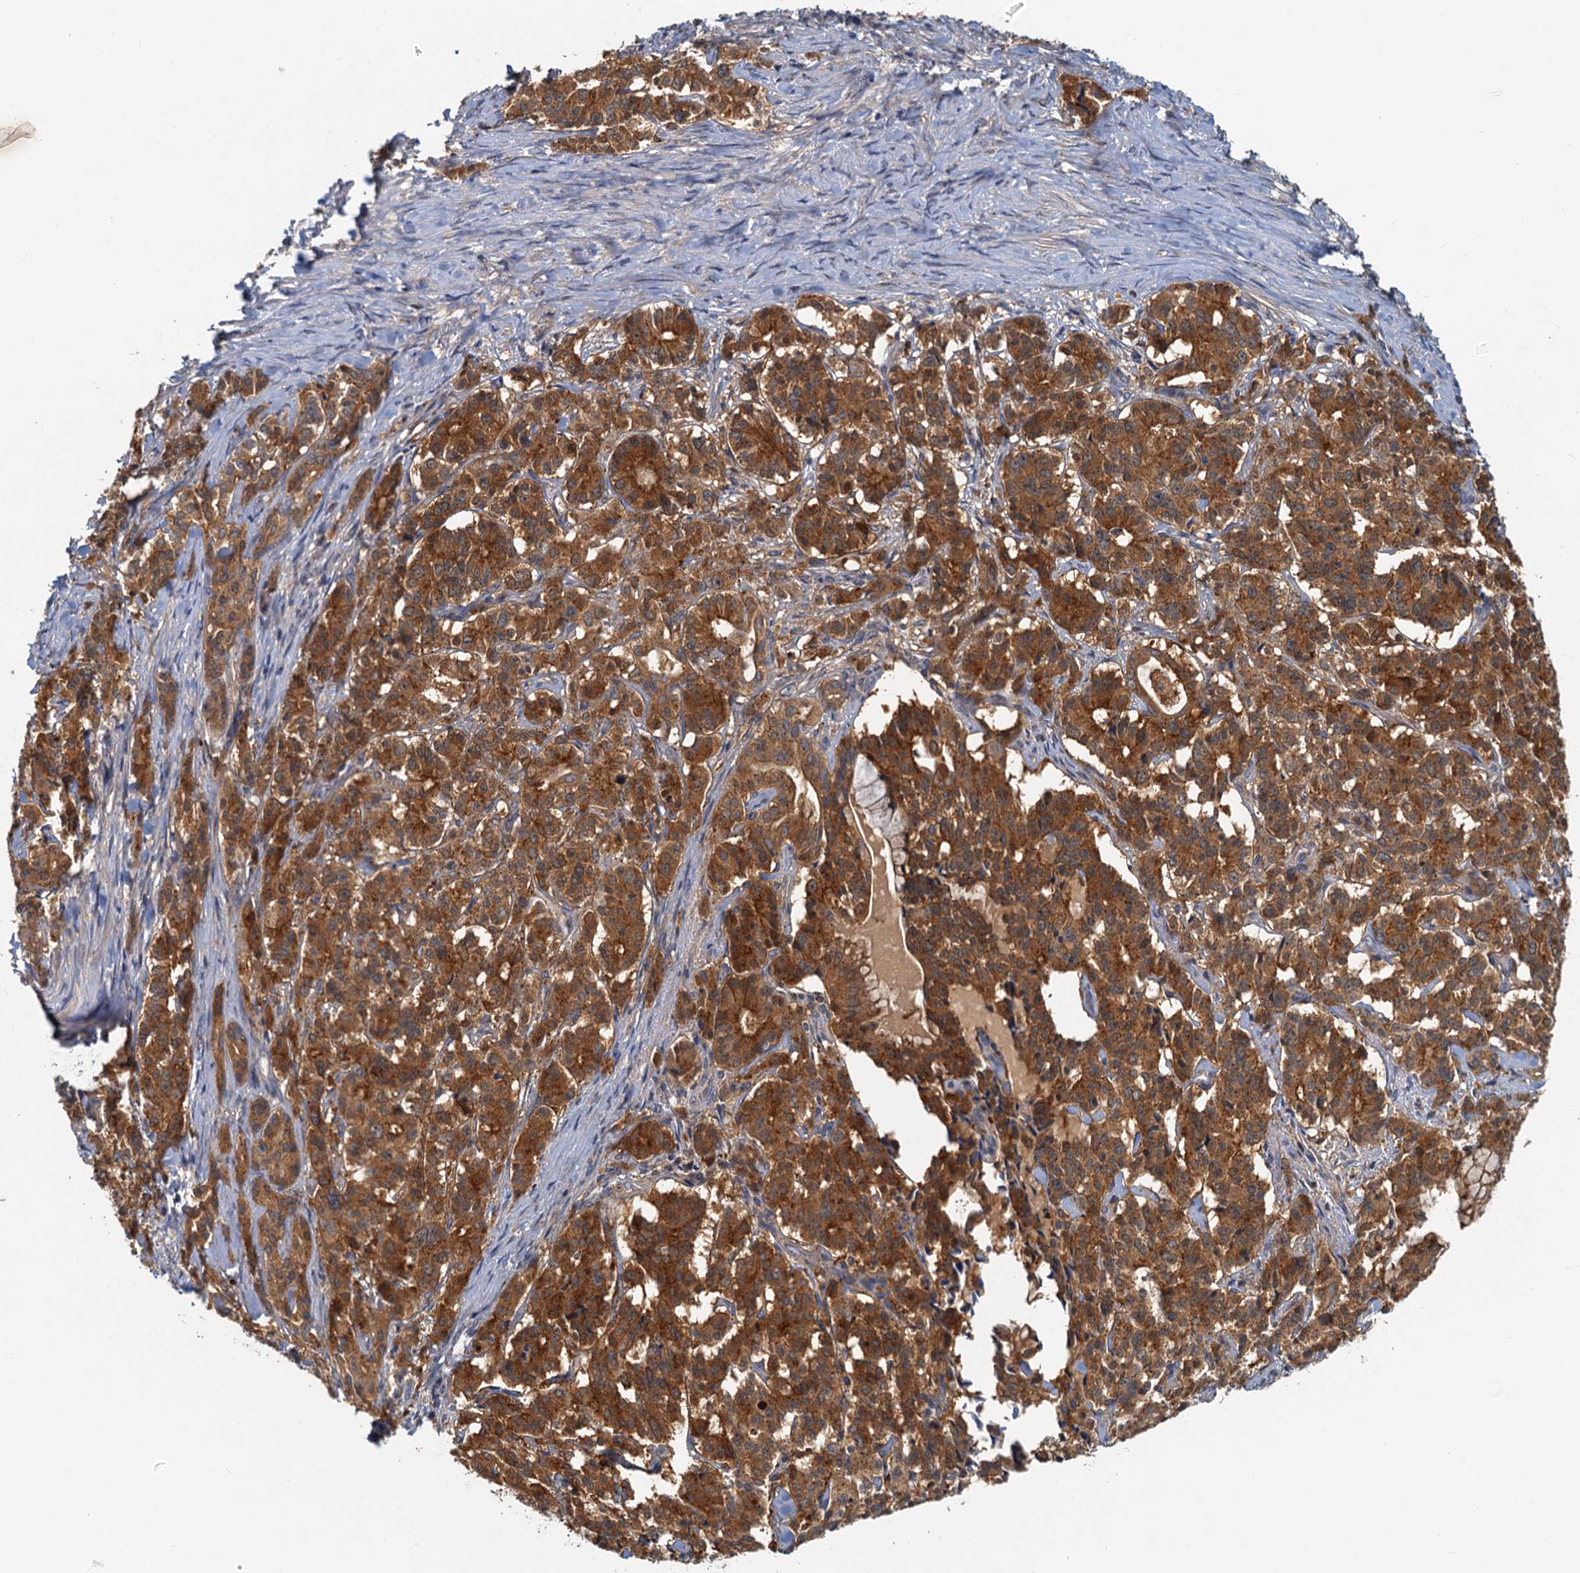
{"staining": {"intensity": "strong", "quantity": ">75%", "location": "cytoplasmic/membranous"}, "tissue": "pancreatic cancer", "cell_type": "Tumor cells", "image_type": "cancer", "snomed": [{"axis": "morphology", "description": "Adenocarcinoma, NOS"}, {"axis": "topography", "description": "Pancreas"}], "caption": "Immunohistochemical staining of human pancreatic adenocarcinoma exhibits high levels of strong cytoplasmic/membranous protein expression in approximately >75% of tumor cells.", "gene": "TOLLIP", "patient": {"sex": "female", "age": 74}}